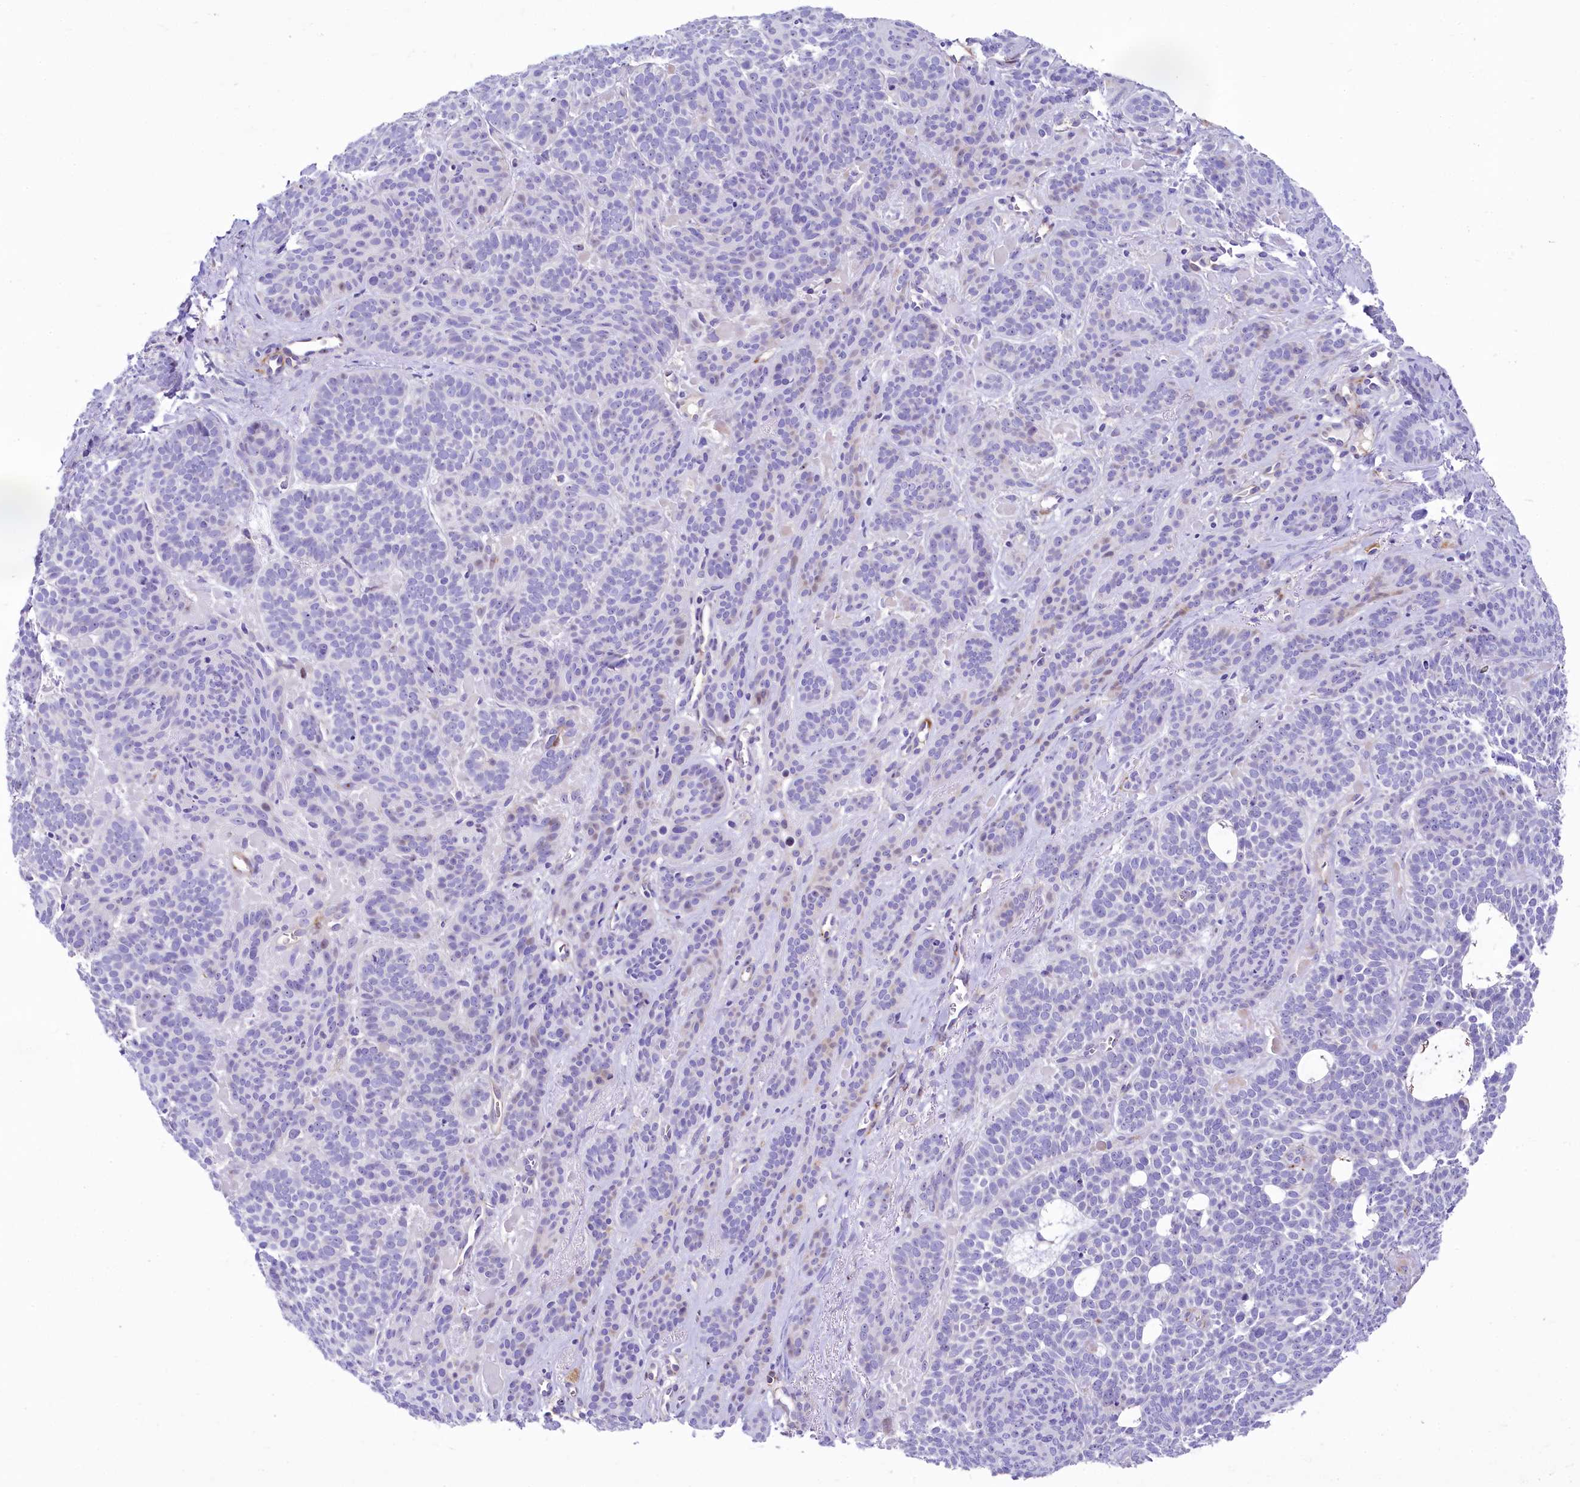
{"staining": {"intensity": "negative", "quantity": "none", "location": "none"}, "tissue": "skin cancer", "cell_type": "Tumor cells", "image_type": "cancer", "snomed": [{"axis": "morphology", "description": "Basal cell carcinoma"}, {"axis": "topography", "description": "Skin"}], "caption": "The immunohistochemistry micrograph has no significant staining in tumor cells of basal cell carcinoma (skin) tissue. Brightfield microscopy of IHC stained with DAB (brown) and hematoxylin (blue), captured at high magnification.", "gene": "SH3TC2", "patient": {"sex": "male", "age": 85}}